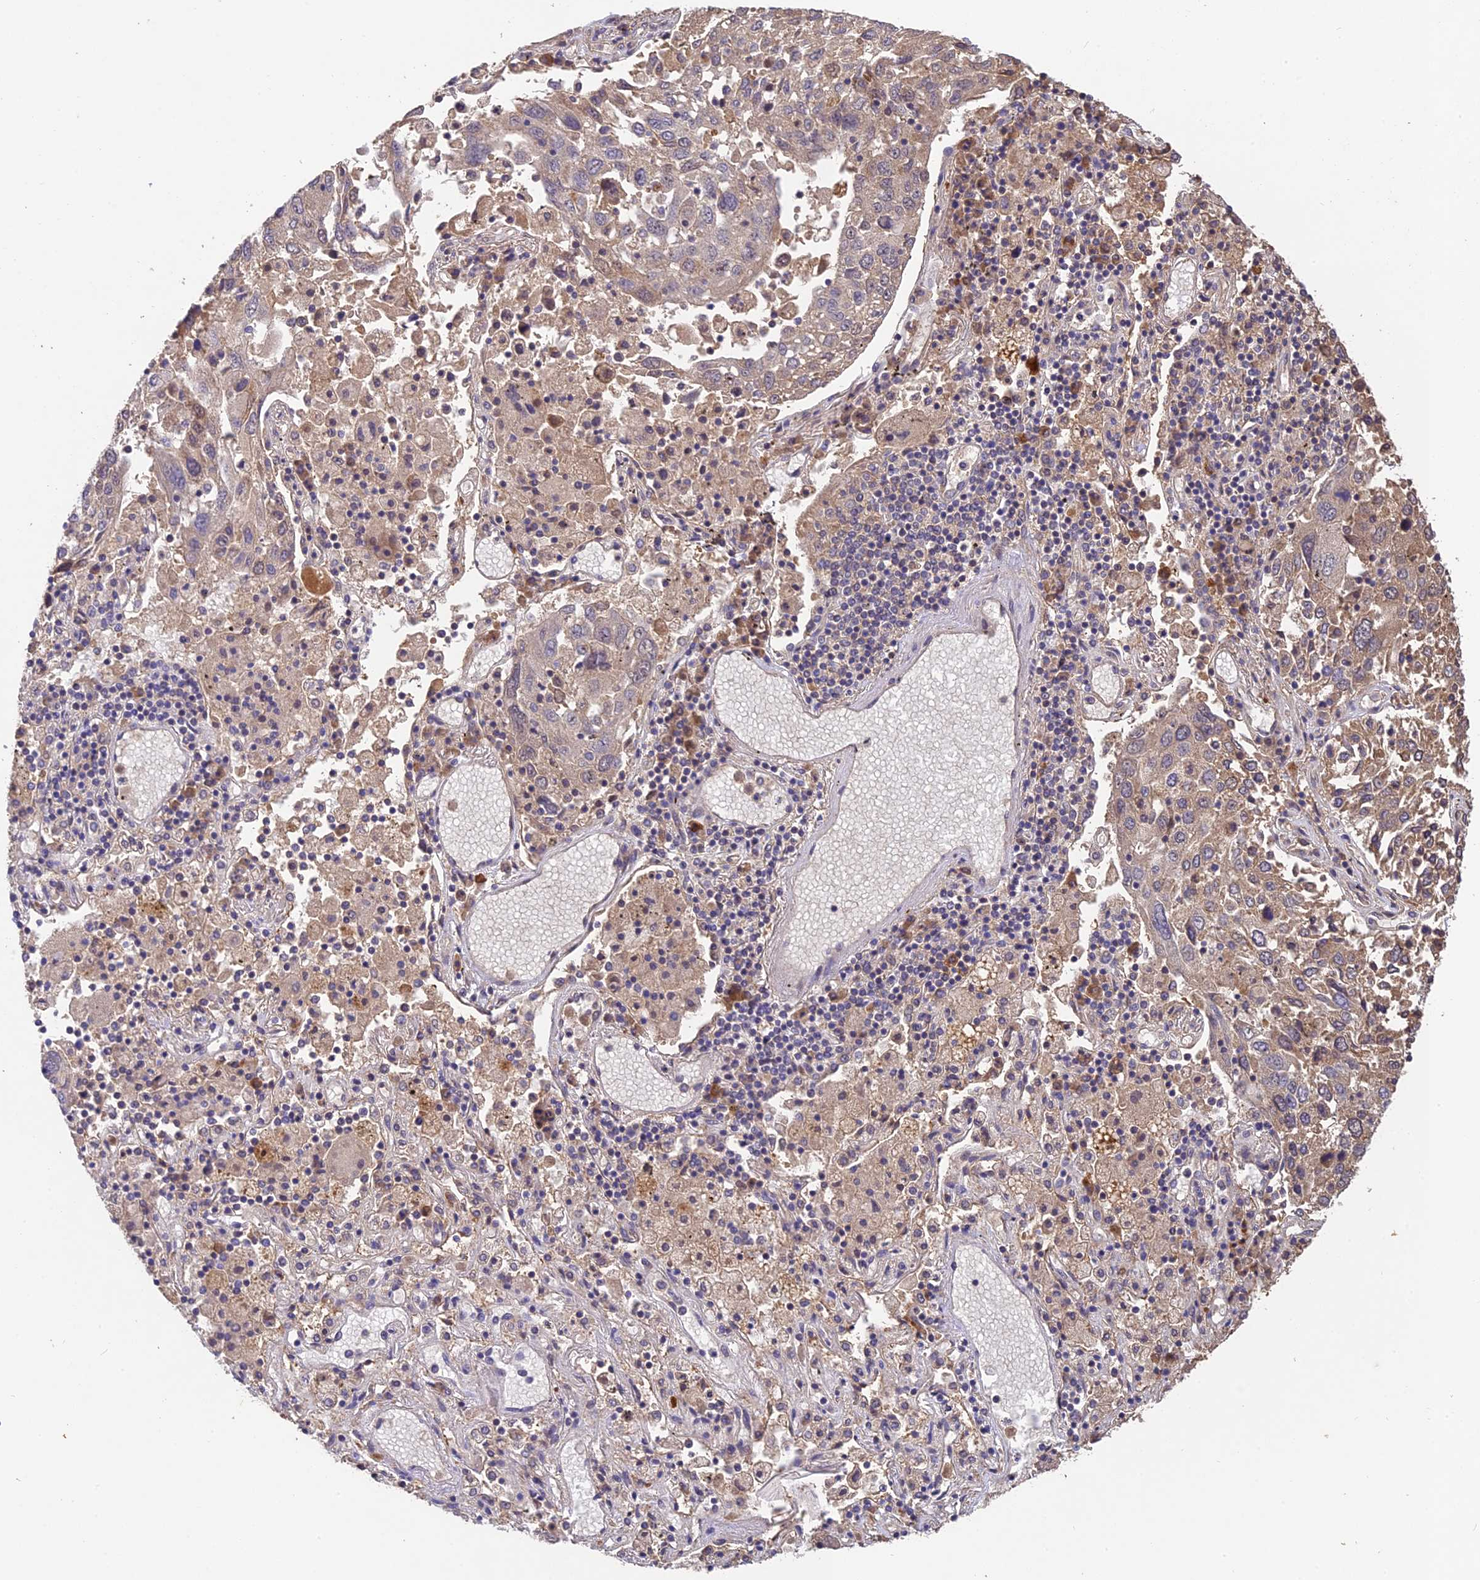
{"staining": {"intensity": "weak", "quantity": ">75%", "location": "cytoplasmic/membranous"}, "tissue": "lung cancer", "cell_type": "Tumor cells", "image_type": "cancer", "snomed": [{"axis": "morphology", "description": "Squamous cell carcinoma, NOS"}, {"axis": "topography", "description": "Lung"}], "caption": "About >75% of tumor cells in human lung squamous cell carcinoma show weak cytoplasmic/membranous protein positivity as visualized by brown immunohistochemical staining.", "gene": "DENND5B", "patient": {"sex": "male", "age": 65}}